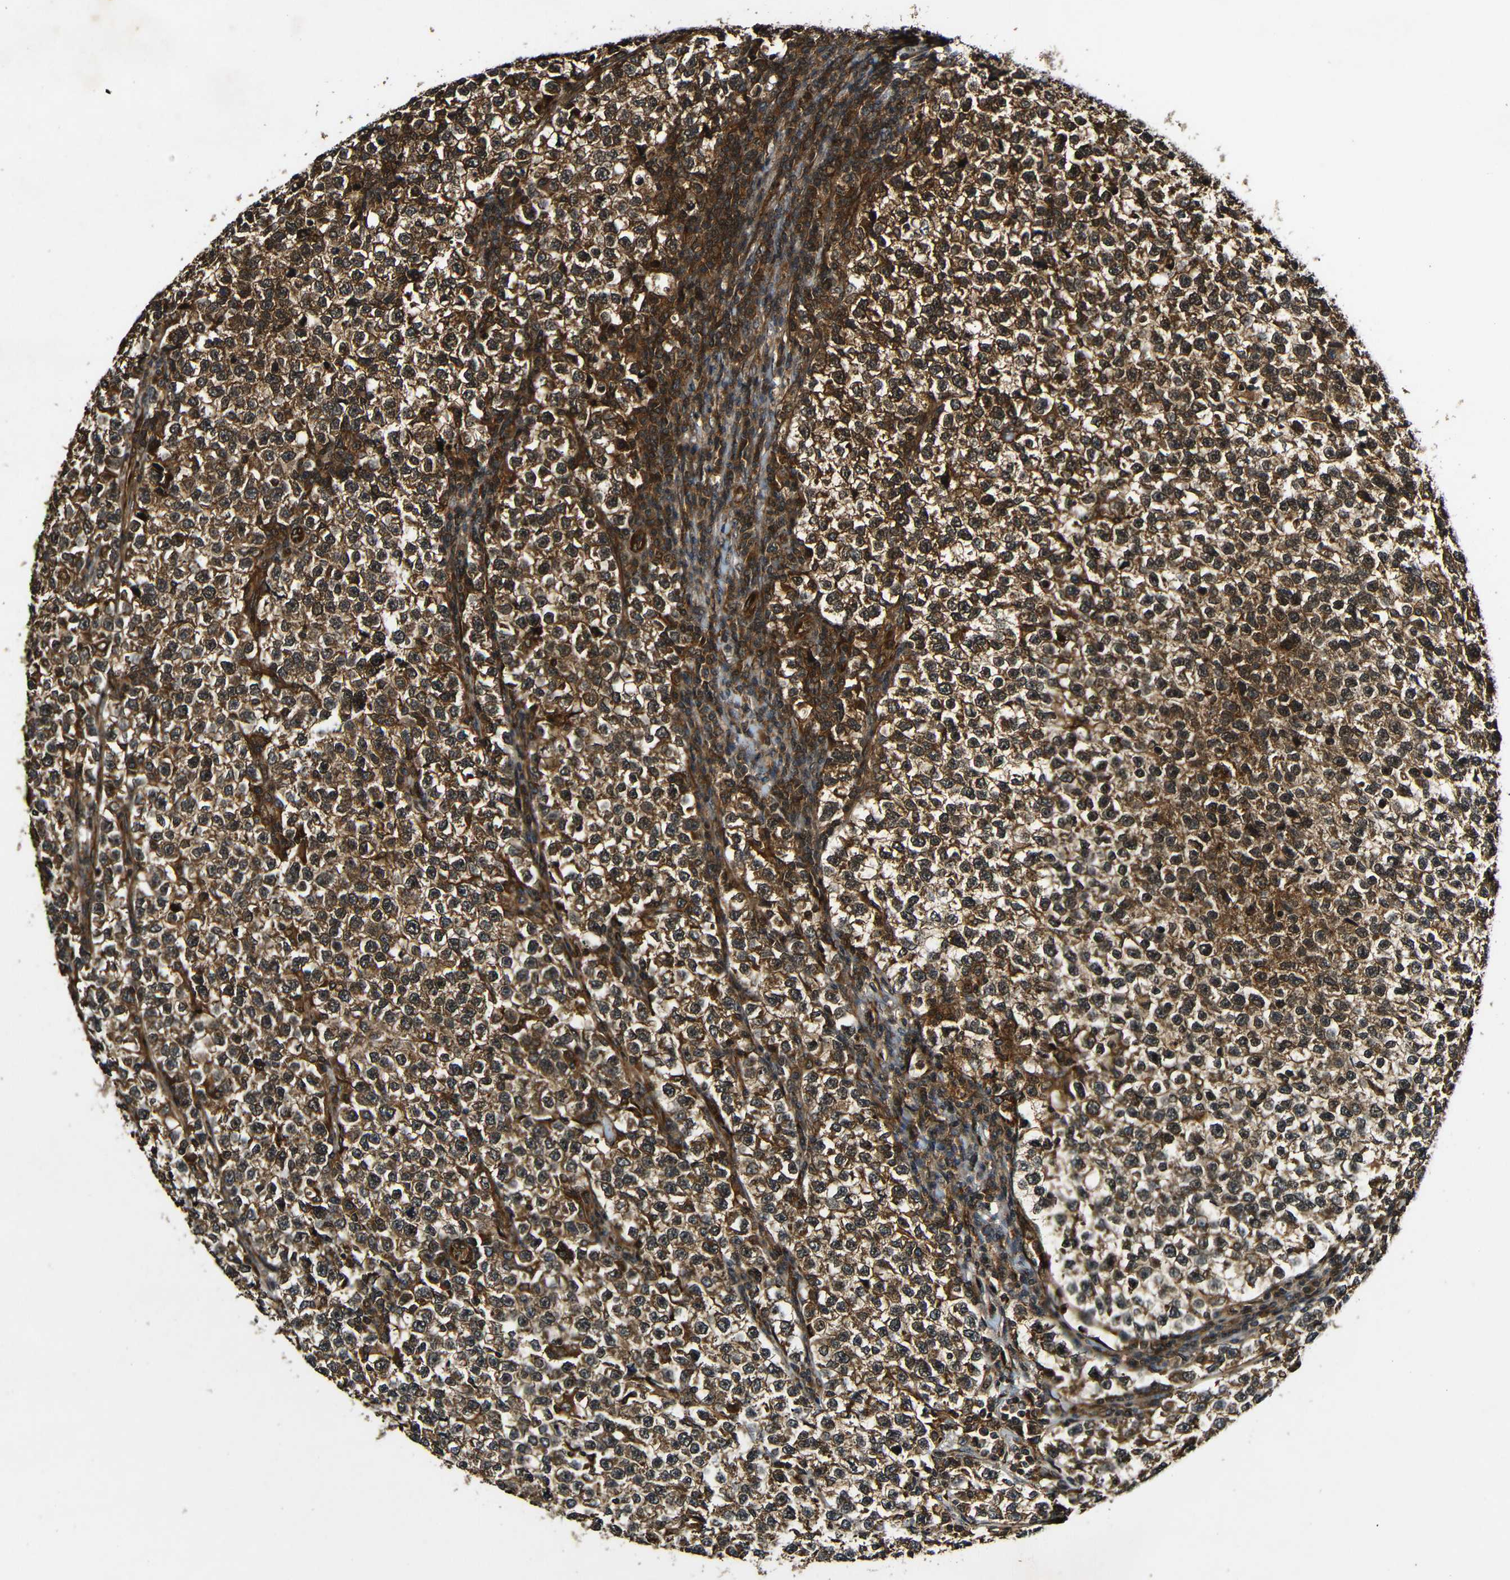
{"staining": {"intensity": "strong", "quantity": ">75%", "location": "cytoplasmic/membranous"}, "tissue": "testis cancer", "cell_type": "Tumor cells", "image_type": "cancer", "snomed": [{"axis": "morphology", "description": "Normal tissue, NOS"}, {"axis": "morphology", "description": "Seminoma, NOS"}, {"axis": "topography", "description": "Testis"}], "caption": "Immunohistochemical staining of seminoma (testis) reveals strong cytoplasmic/membranous protein positivity in approximately >75% of tumor cells.", "gene": "CASP8", "patient": {"sex": "male", "age": 43}}